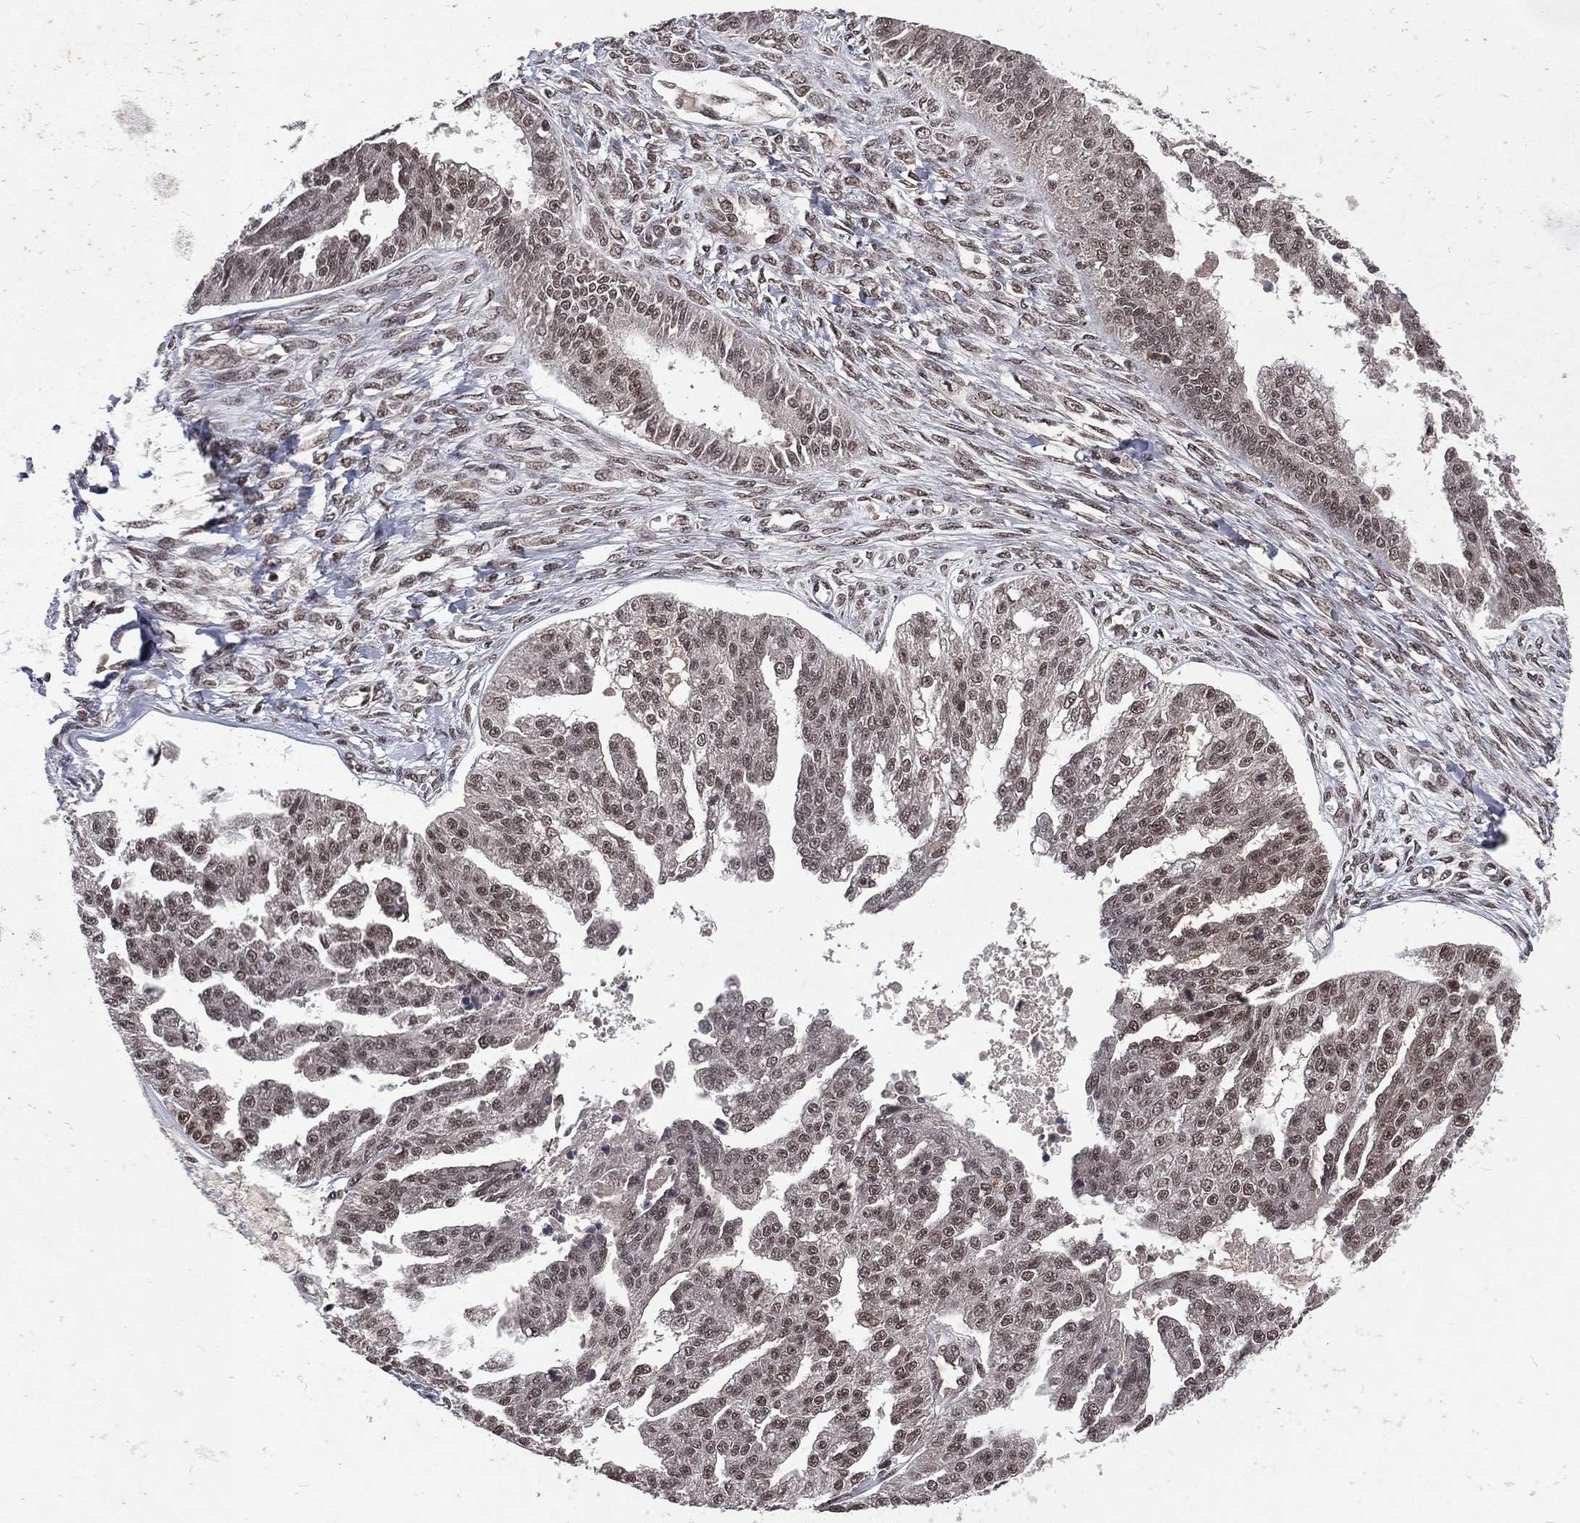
{"staining": {"intensity": "moderate", "quantity": "<25%", "location": "nuclear"}, "tissue": "ovarian cancer", "cell_type": "Tumor cells", "image_type": "cancer", "snomed": [{"axis": "morphology", "description": "Cystadenocarcinoma, serous, NOS"}, {"axis": "topography", "description": "Ovary"}], "caption": "Ovarian serous cystadenocarcinoma tissue displays moderate nuclear positivity in approximately <25% of tumor cells, visualized by immunohistochemistry. (IHC, brightfield microscopy, high magnification).", "gene": "DMAP1", "patient": {"sex": "female", "age": 58}}